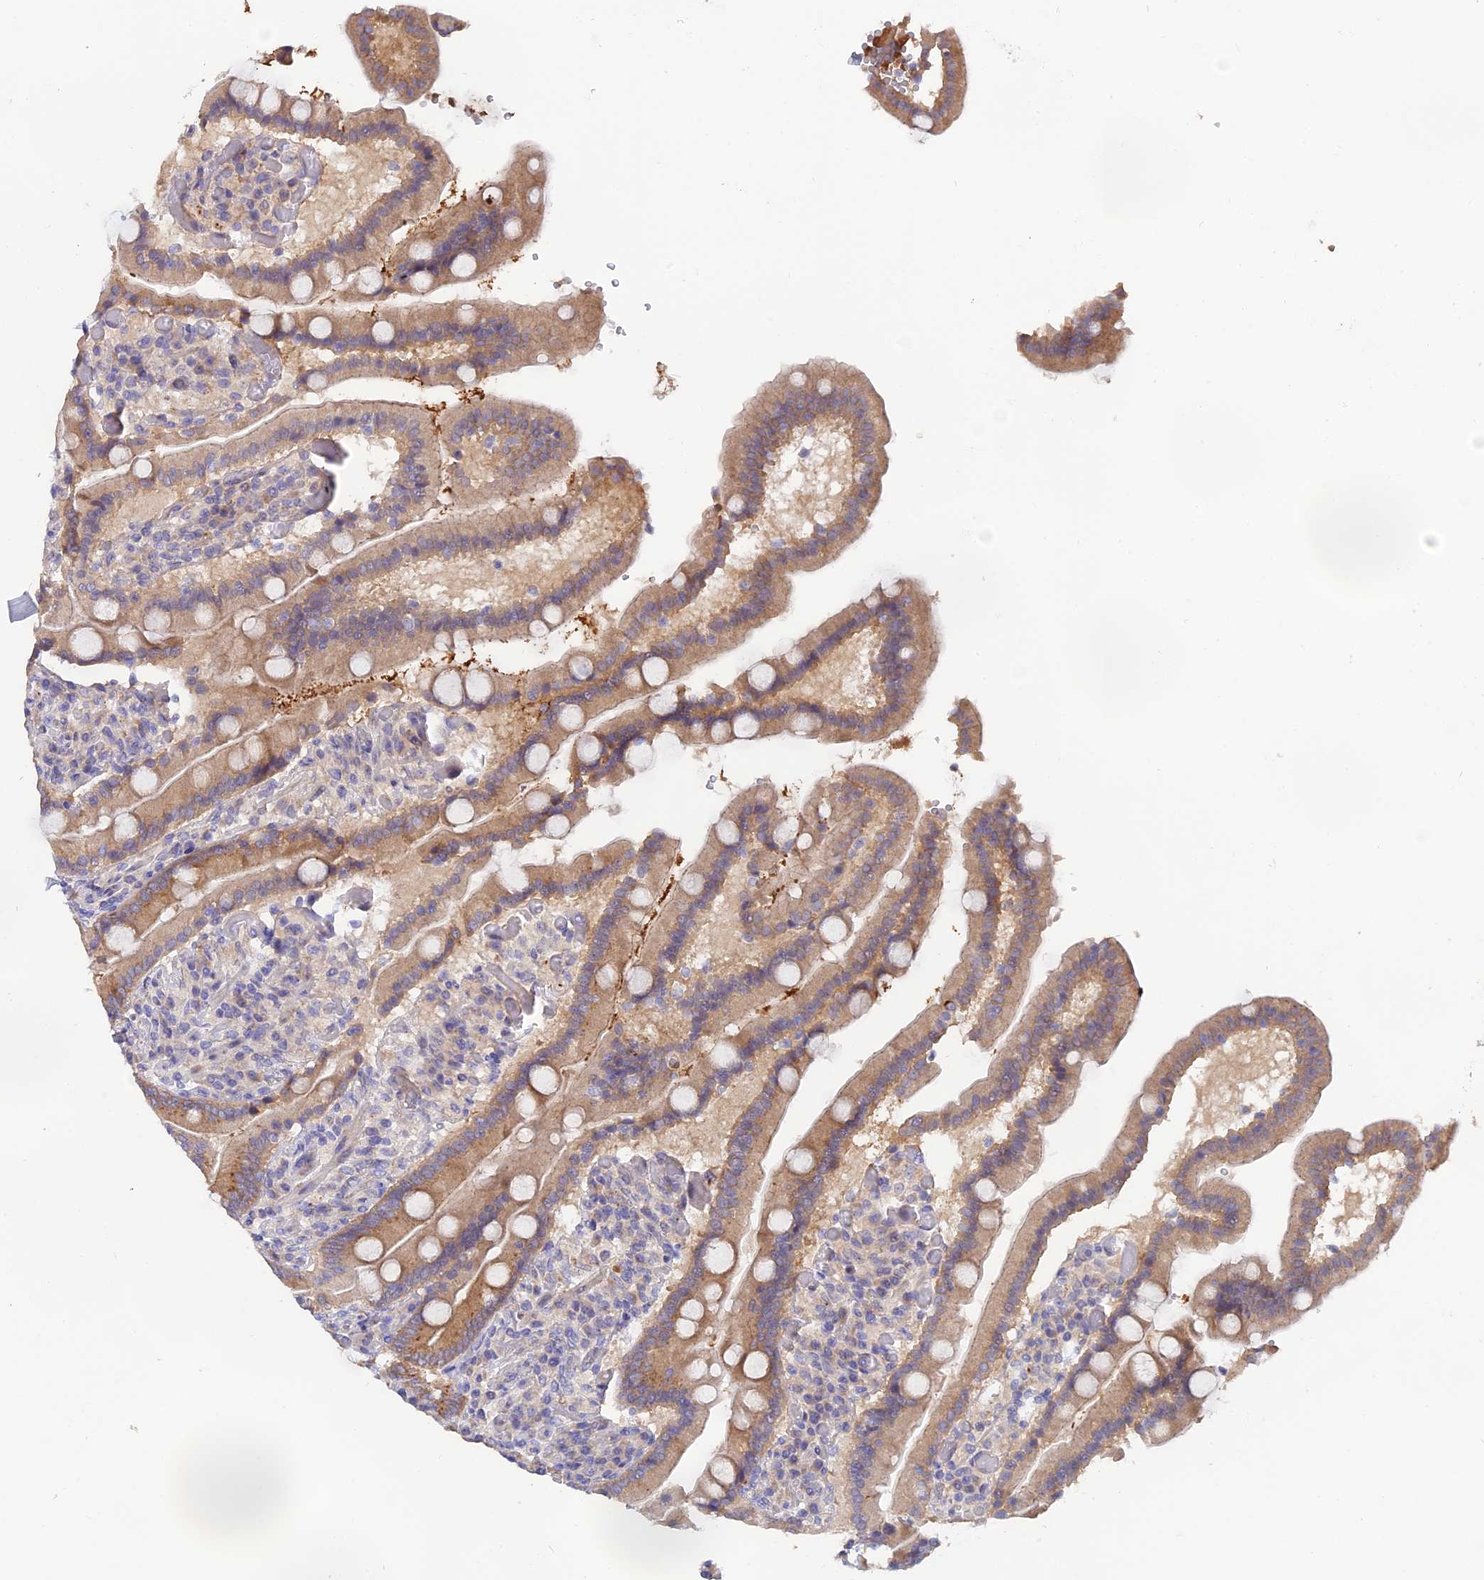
{"staining": {"intensity": "strong", "quantity": "<25%", "location": "cytoplasmic/membranous"}, "tissue": "duodenum", "cell_type": "Glandular cells", "image_type": "normal", "snomed": [{"axis": "morphology", "description": "Normal tissue, NOS"}, {"axis": "topography", "description": "Duodenum"}], "caption": "A brown stain labels strong cytoplasmic/membranous staining of a protein in glandular cells of benign human duodenum. The staining is performed using DAB (3,3'-diaminobenzidine) brown chromogen to label protein expression. The nuclei are counter-stained blue using hematoxylin.", "gene": "TENT4B", "patient": {"sex": "female", "age": 62}}